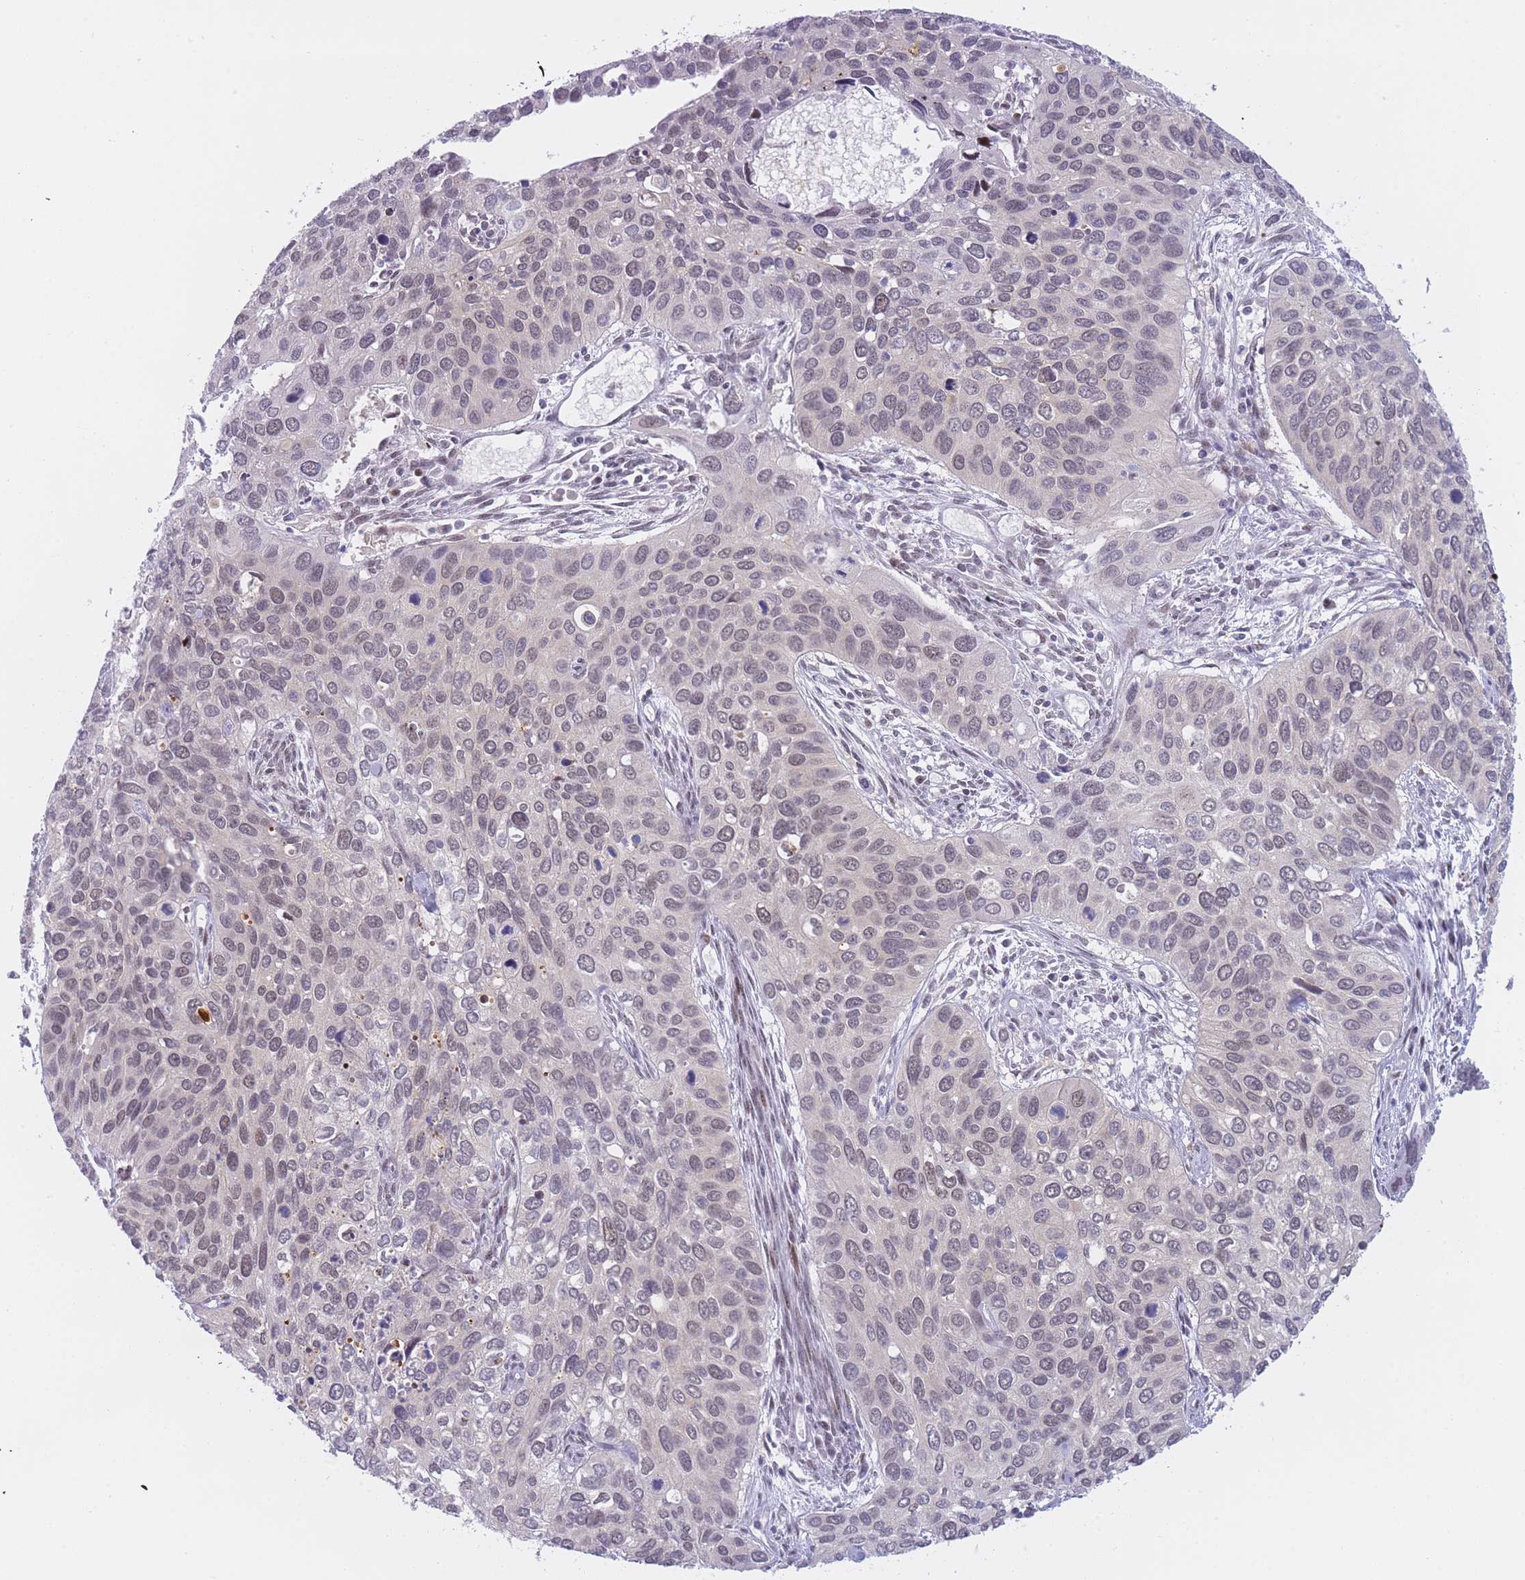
{"staining": {"intensity": "moderate", "quantity": "<25%", "location": "nuclear"}, "tissue": "cervical cancer", "cell_type": "Tumor cells", "image_type": "cancer", "snomed": [{"axis": "morphology", "description": "Squamous cell carcinoma, NOS"}, {"axis": "topography", "description": "Cervix"}], "caption": "Protein positivity by immunohistochemistry (IHC) shows moderate nuclear staining in about <25% of tumor cells in cervical squamous cell carcinoma. Ihc stains the protein of interest in brown and the nuclei are stained blue.", "gene": "DEAF1", "patient": {"sex": "female", "age": 55}}